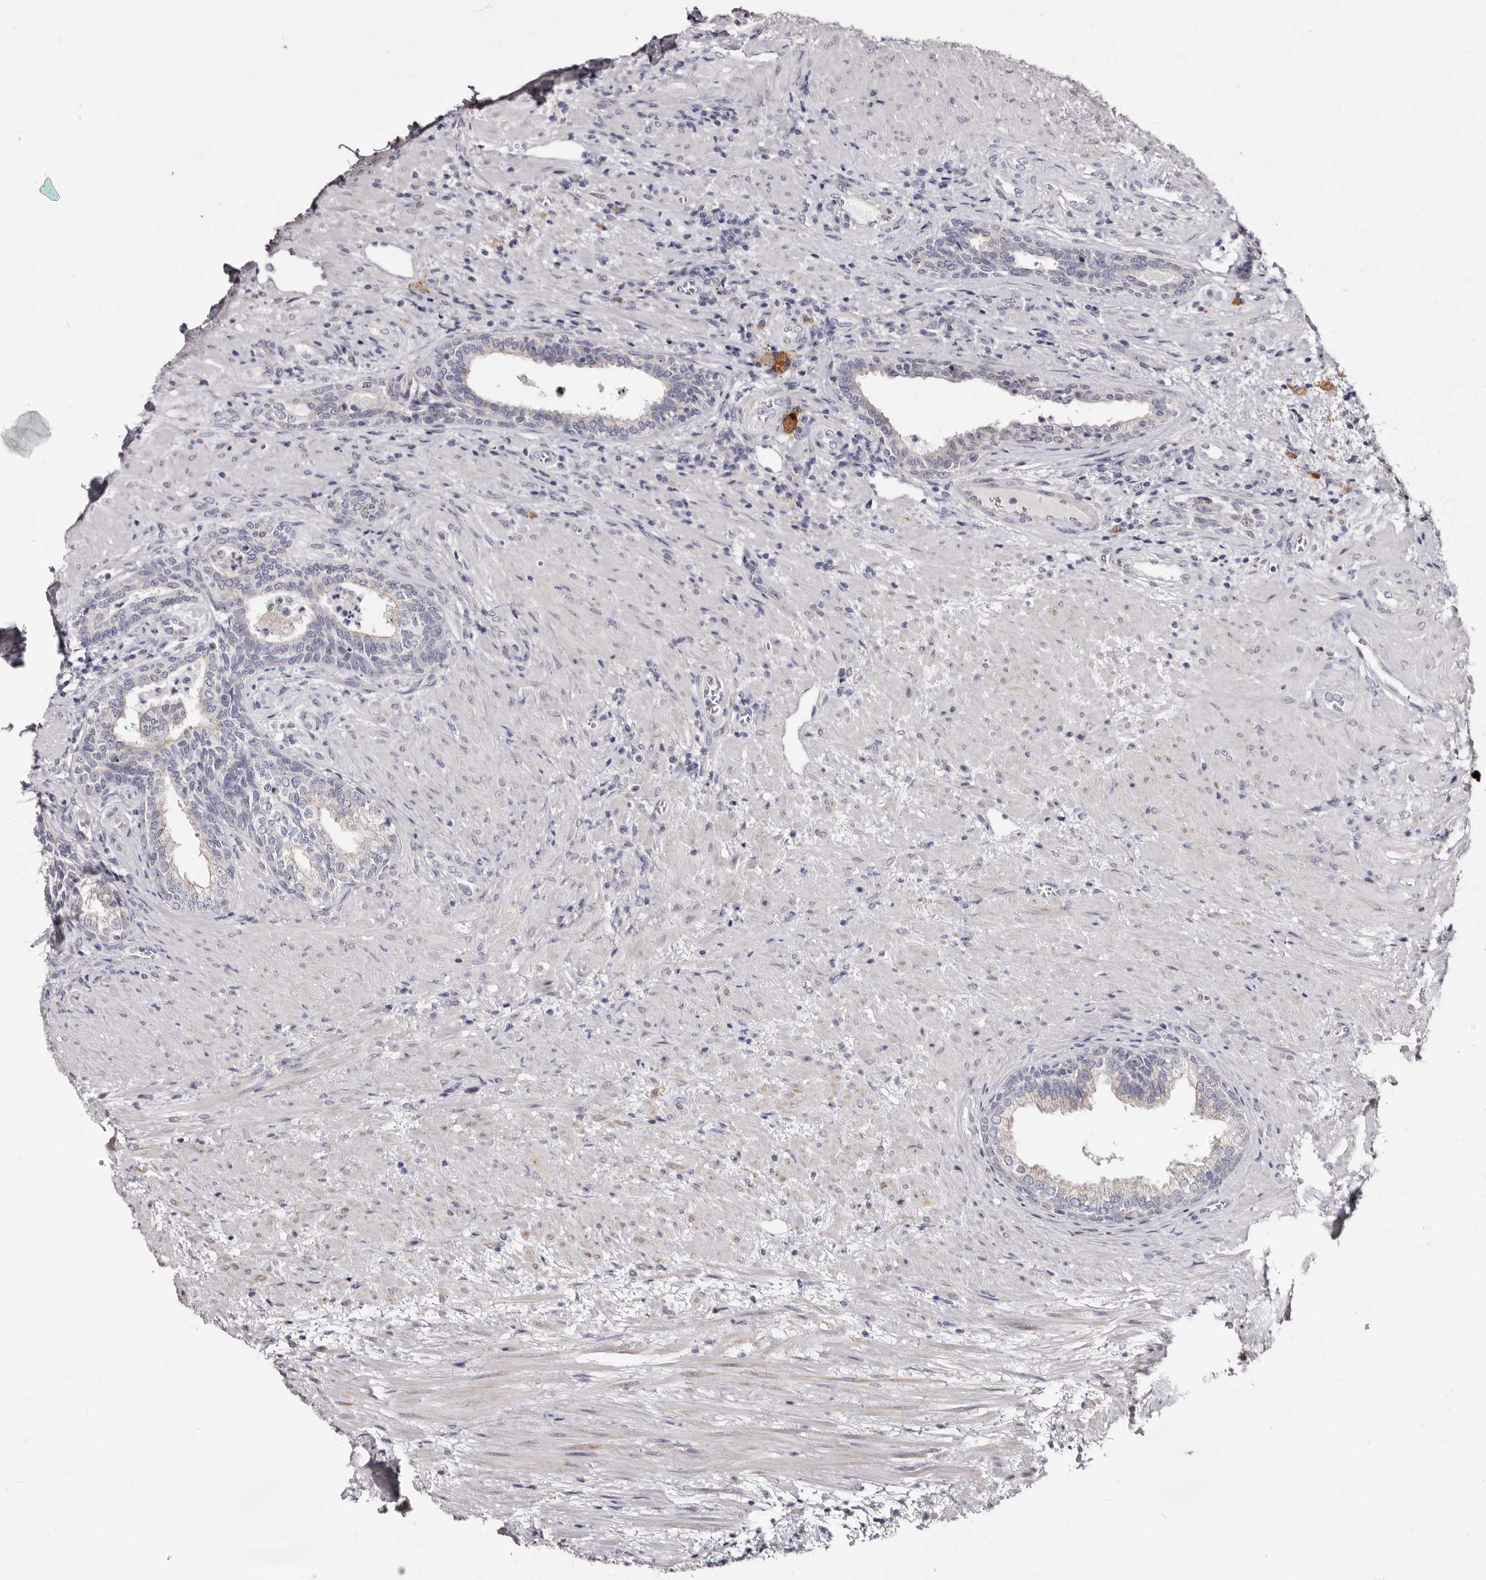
{"staining": {"intensity": "weak", "quantity": "25%-75%", "location": "cytoplasmic/membranous"}, "tissue": "prostate", "cell_type": "Glandular cells", "image_type": "normal", "snomed": [{"axis": "morphology", "description": "Normal tissue, NOS"}, {"axis": "topography", "description": "Prostate"}], "caption": "Immunohistochemistry (IHC) micrograph of benign prostate stained for a protein (brown), which shows low levels of weak cytoplasmic/membranous positivity in about 25%-75% of glandular cells.", "gene": "PTAFR", "patient": {"sex": "male", "age": 76}}